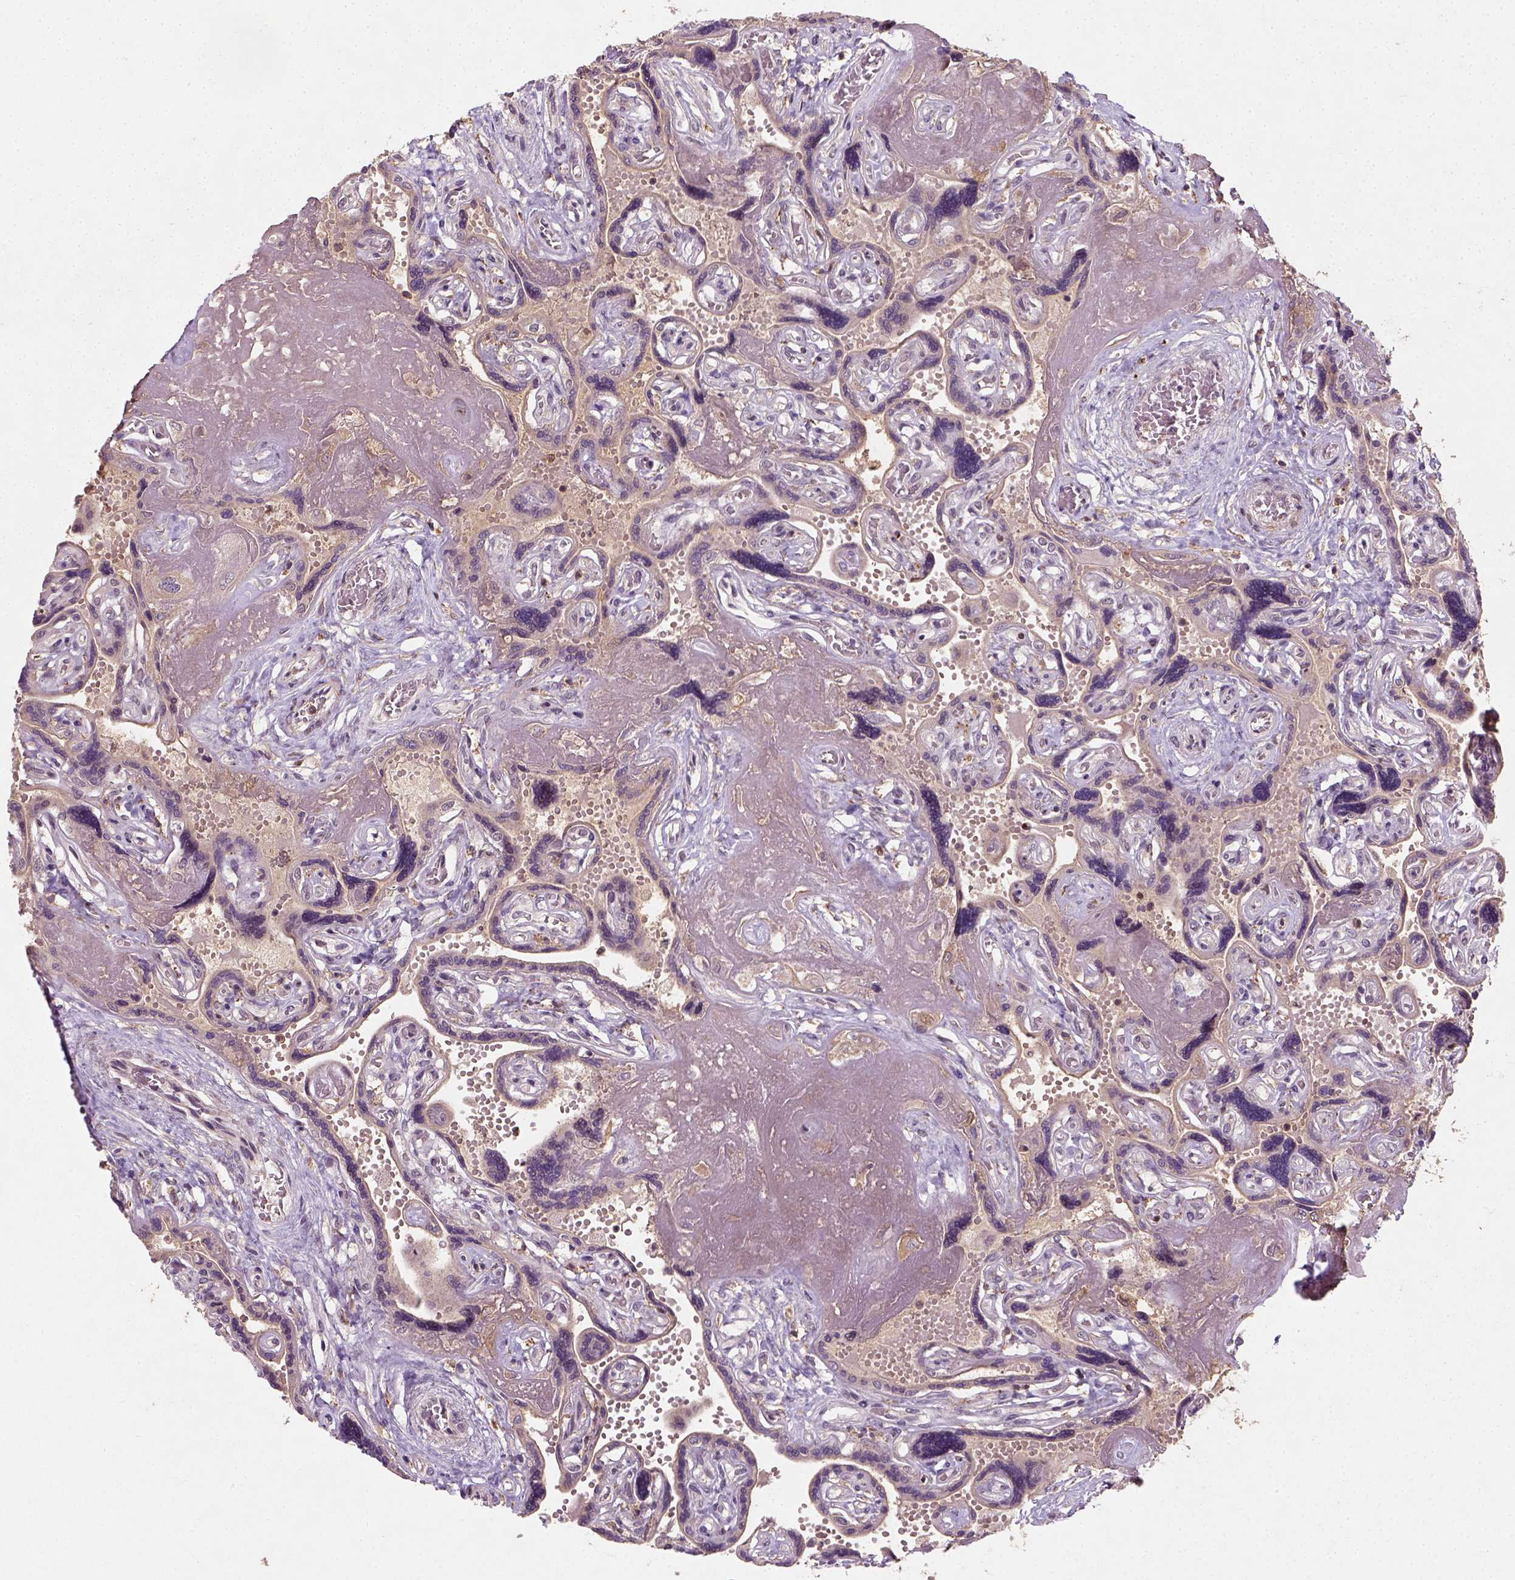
{"staining": {"intensity": "negative", "quantity": "none", "location": "none"}, "tissue": "placenta", "cell_type": "Decidual cells", "image_type": "normal", "snomed": [{"axis": "morphology", "description": "Normal tissue, NOS"}, {"axis": "topography", "description": "Placenta"}], "caption": "IHC micrograph of unremarkable human placenta stained for a protein (brown), which exhibits no expression in decidual cells.", "gene": "CAMKK1", "patient": {"sex": "female", "age": 32}}